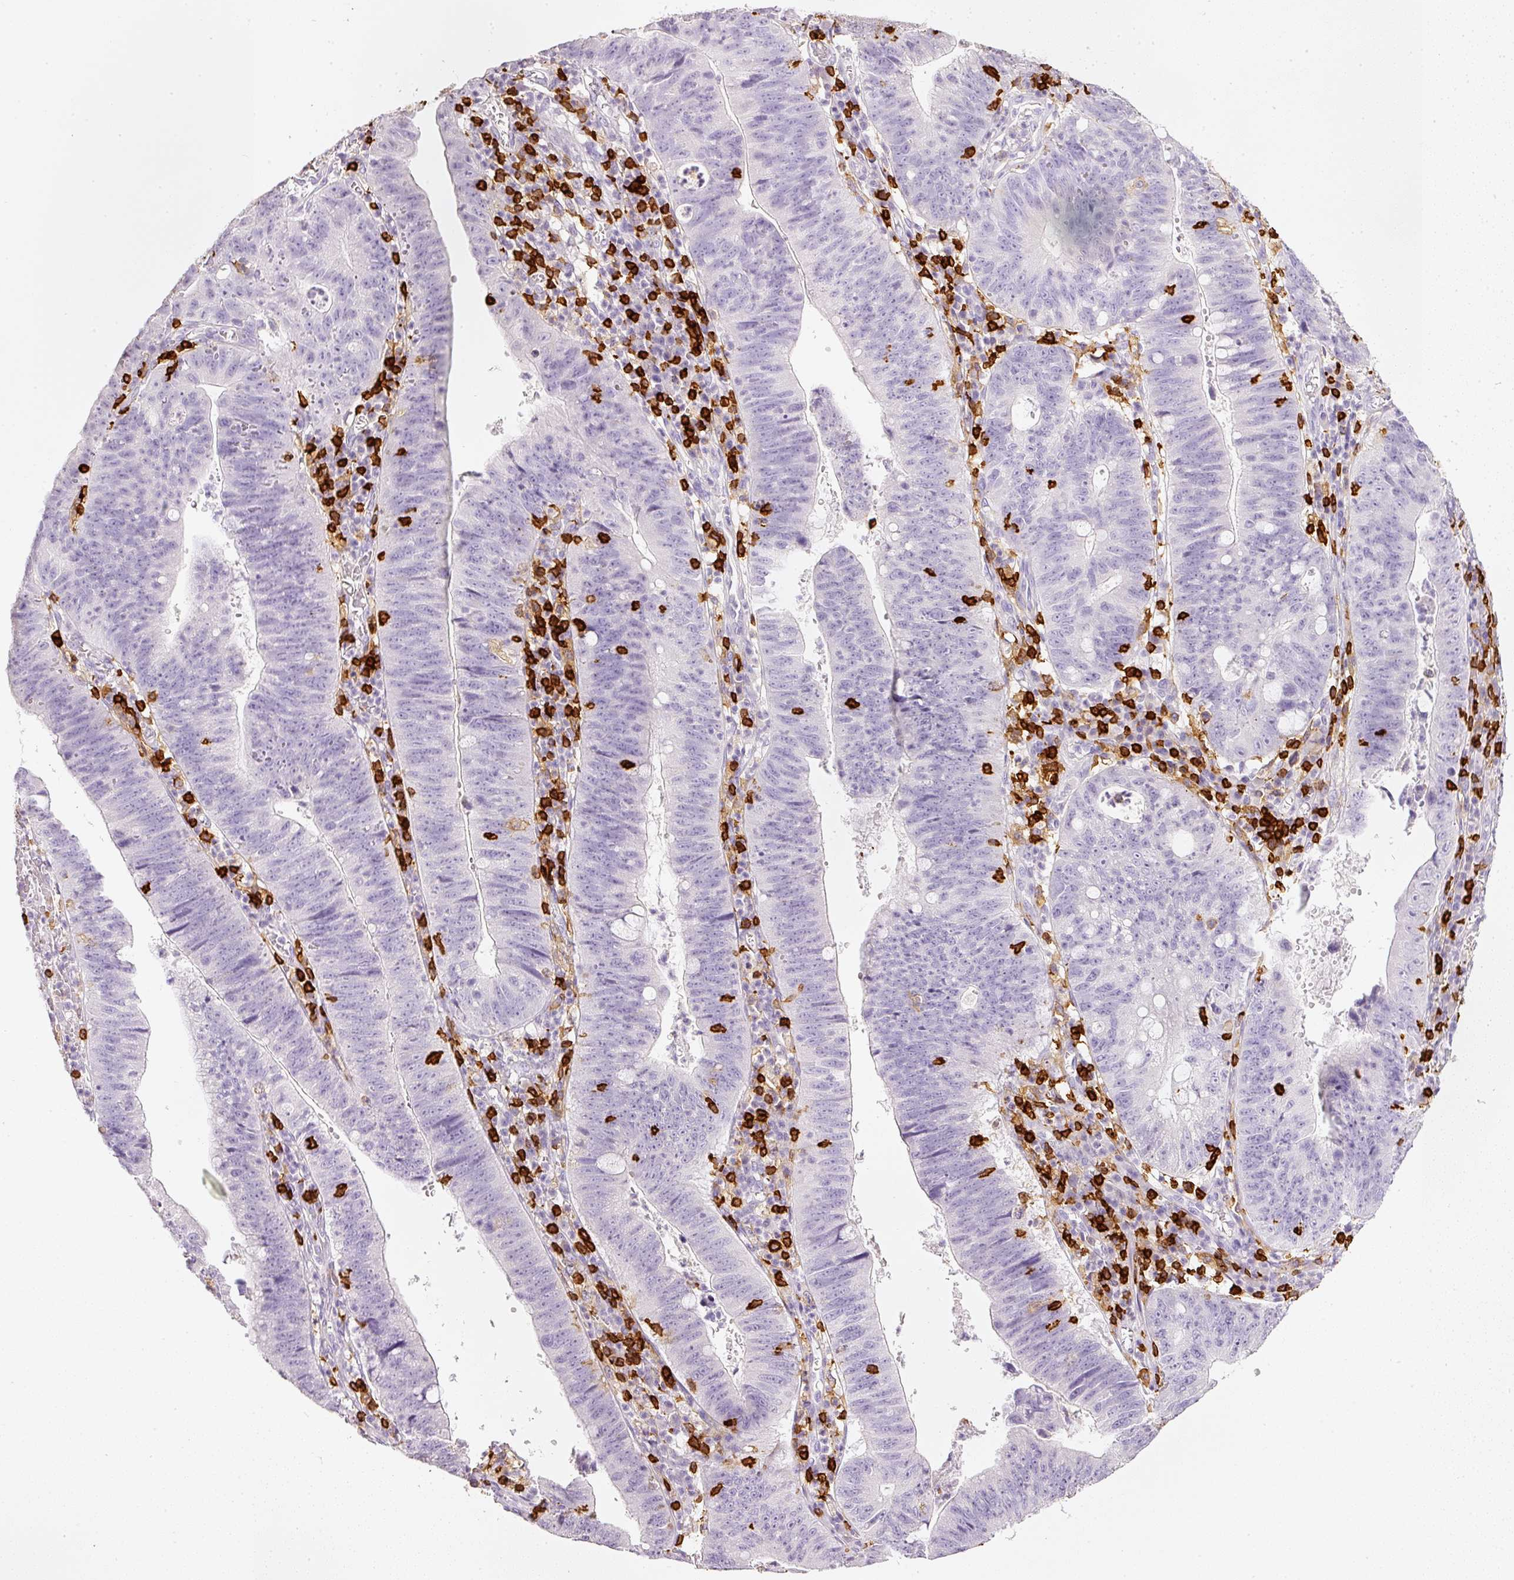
{"staining": {"intensity": "negative", "quantity": "none", "location": "none"}, "tissue": "stomach cancer", "cell_type": "Tumor cells", "image_type": "cancer", "snomed": [{"axis": "morphology", "description": "Adenocarcinoma, NOS"}, {"axis": "topography", "description": "Stomach"}], "caption": "High magnification brightfield microscopy of stomach adenocarcinoma stained with DAB (brown) and counterstained with hematoxylin (blue): tumor cells show no significant expression. (IHC, brightfield microscopy, high magnification).", "gene": "EVL", "patient": {"sex": "male", "age": 59}}